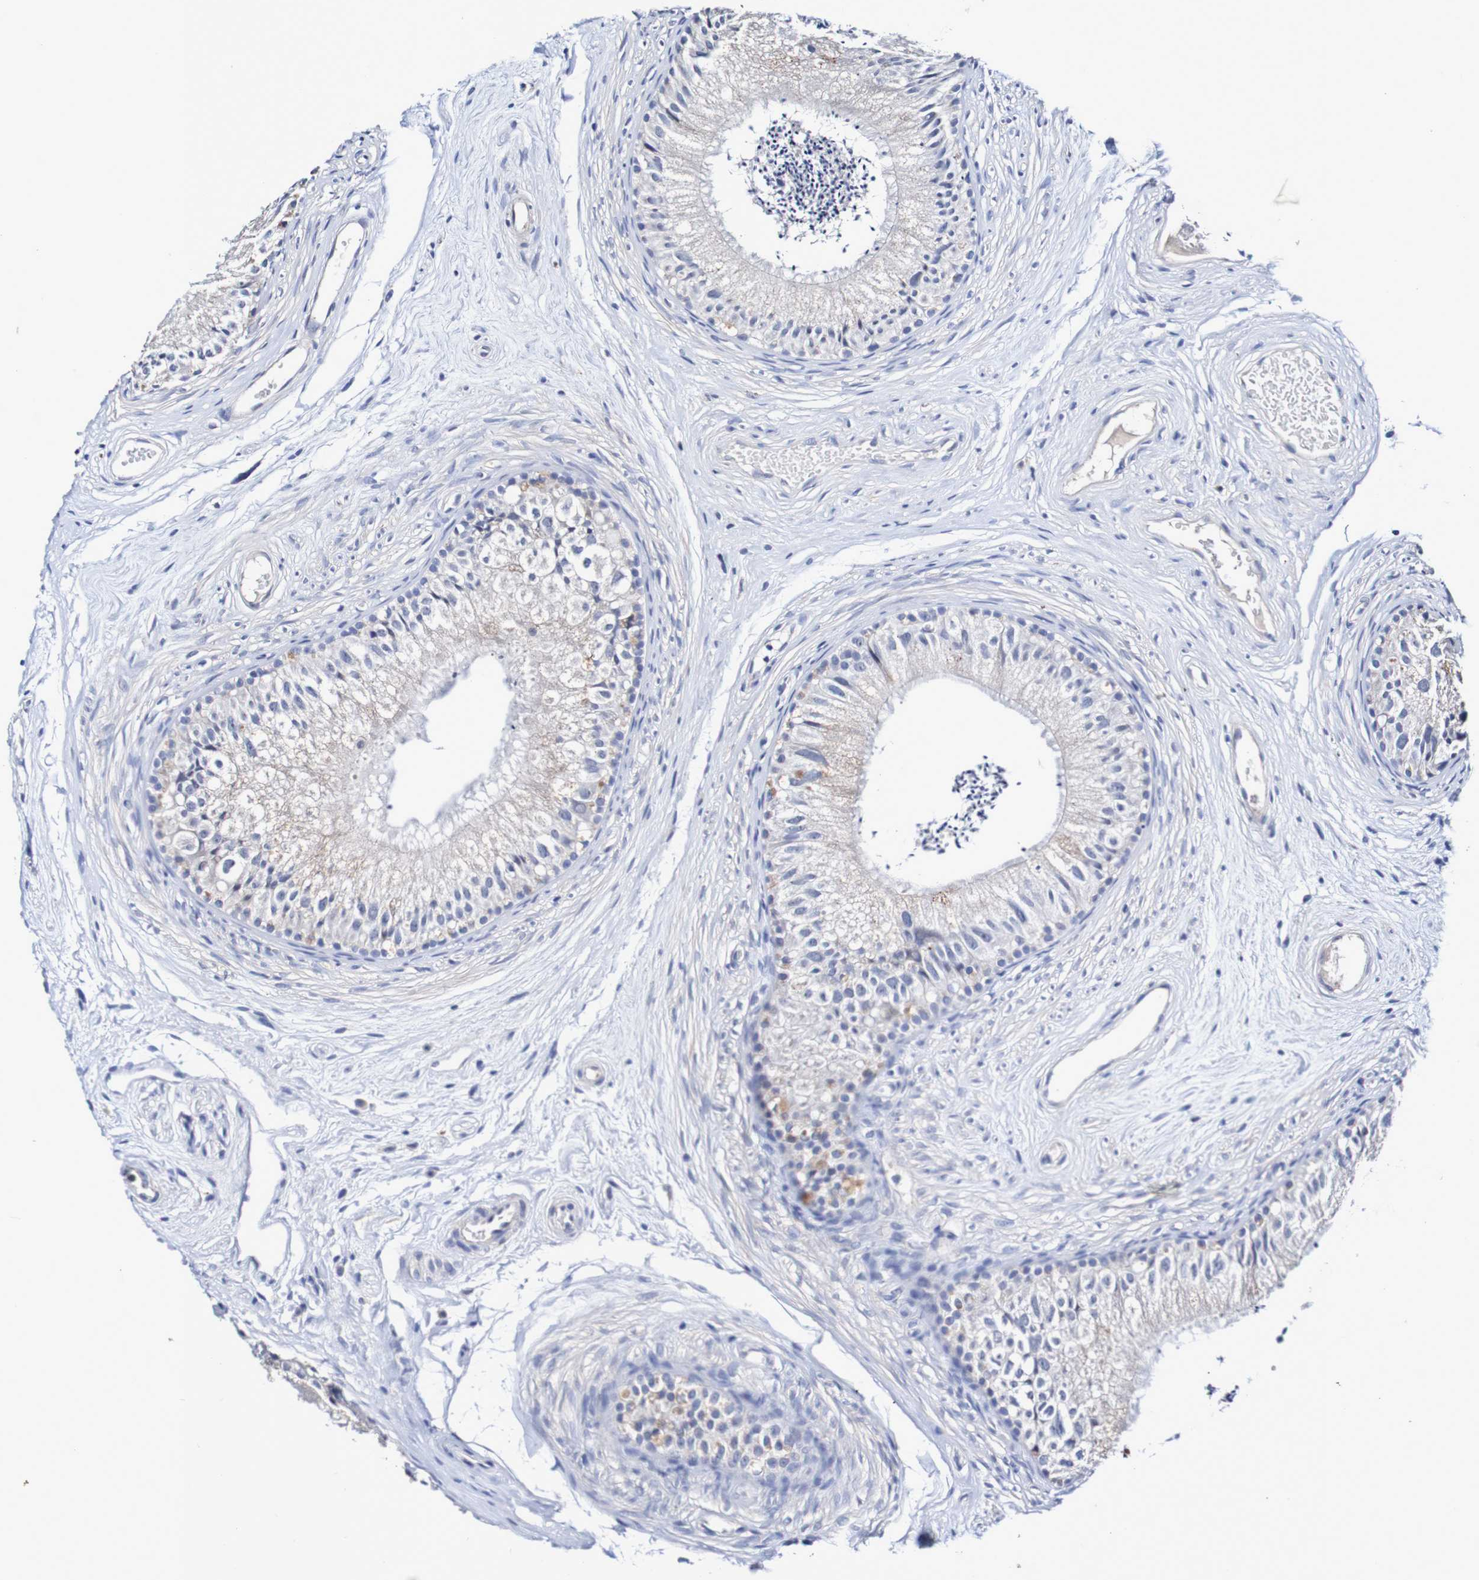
{"staining": {"intensity": "moderate", "quantity": "<25%", "location": "cytoplasmic/membranous"}, "tissue": "epididymis", "cell_type": "Glandular cells", "image_type": "normal", "snomed": [{"axis": "morphology", "description": "Normal tissue, NOS"}, {"axis": "topography", "description": "Epididymis"}], "caption": "Epididymis stained with immunohistochemistry displays moderate cytoplasmic/membranous staining in about <25% of glandular cells.", "gene": "ACVR1C", "patient": {"sex": "male", "age": 56}}